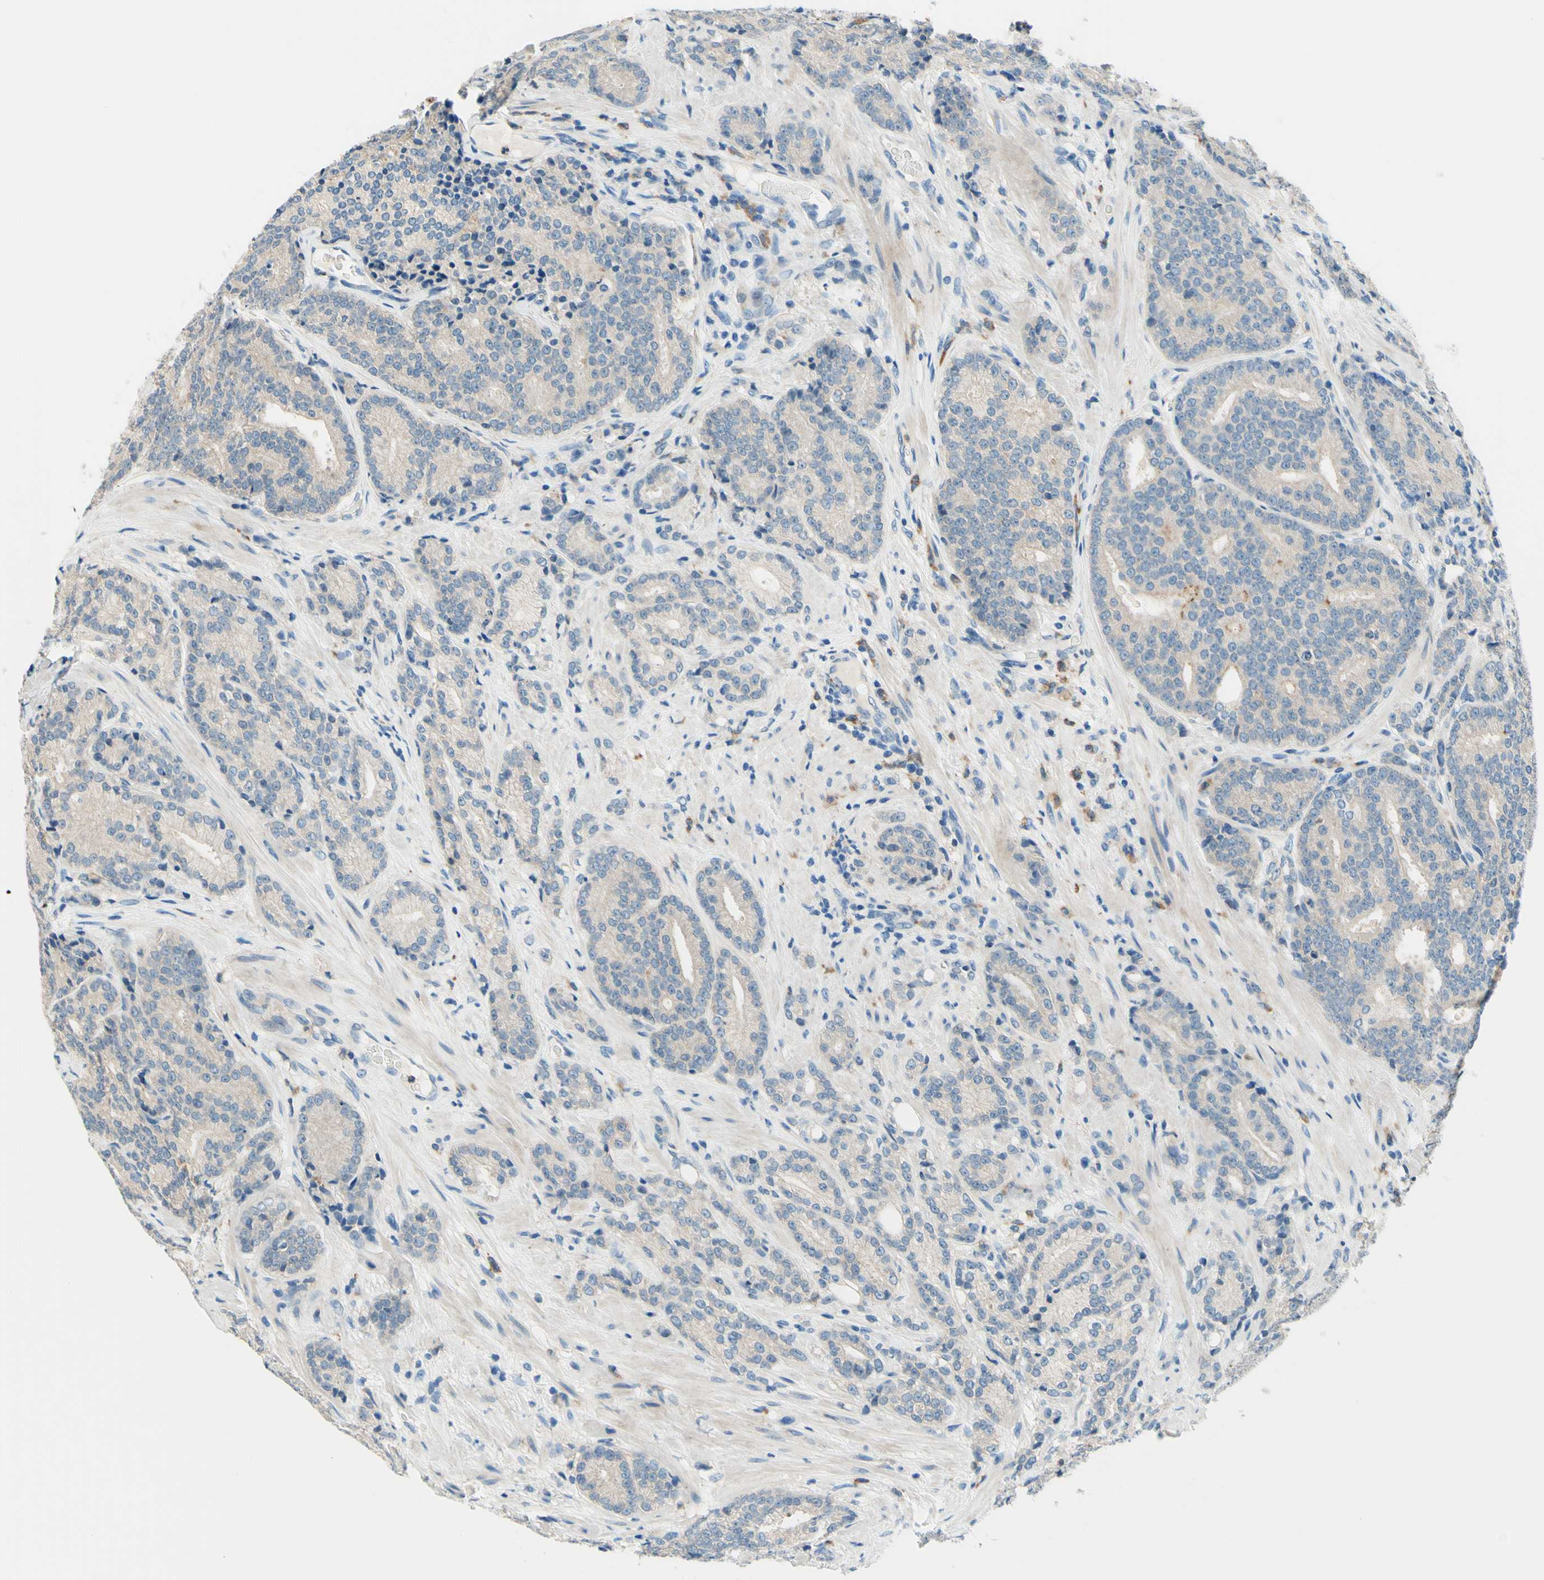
{"staining": {"intensity": "weak", "quantity": "<25%", "location": "cytoplasmic/membranous"}, "tissue": "prostate cancer", "cell_type": "Tumor cells", "image_type": "cancer", "snomed": [{"axis": "morphology", "description": "Adenocarcinoma, High grade"}, {"axis": "topography", "description": "Prostate"}], "caption": "This is an IHC image of prostate cancer (high-grade adenocarcinoma). There is no expression in tumor cells.", "gene": "SIGLEC9", "patient": {"sex": "male", "age": 61}}